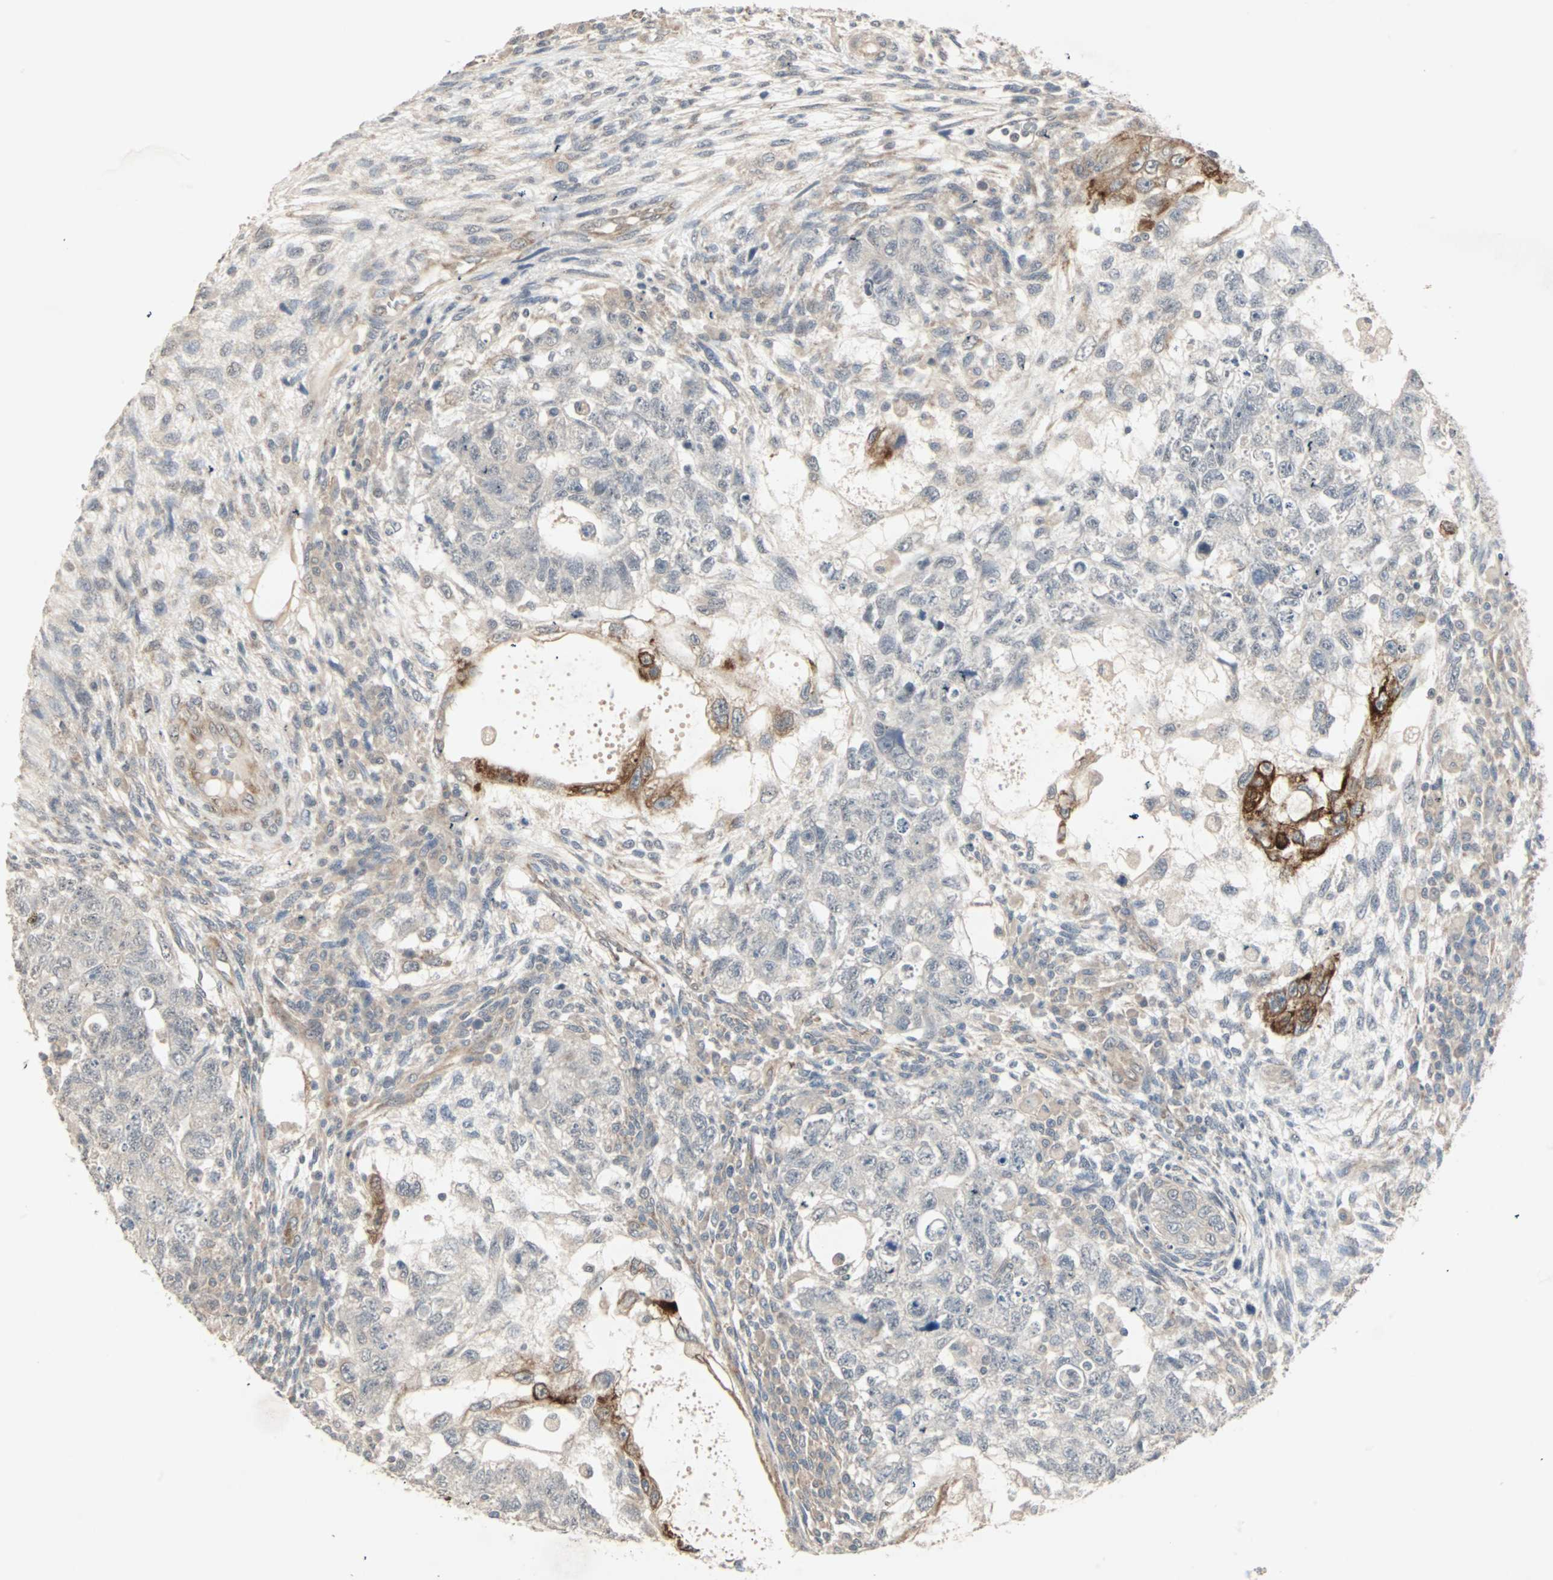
{"staining": {"intensity": "weak", "quantity": "25%-75%", "location": "cytoplasmic/membranous"}, "tissue": "testis cancer", "cell_type": "Tumor cells", "image_type": "cancer", "snomed": [{"axis": "morphology", "description": "Normal tissue, NOS"}, {"axis": "morphology", "description": "Carcinoma, Embryonal, NOS"}, {"axis": "topography", "description": "Testis"}], "caption": "Immunohistochemical staining of human testis embryonal carcinoma demonstrates low levels of weak cytoplasmic/membranous positivity in approximately 25%-75% of tumor cells.", "gene": "ZFP36", "patient": {"sex": "male", "age": 36}}